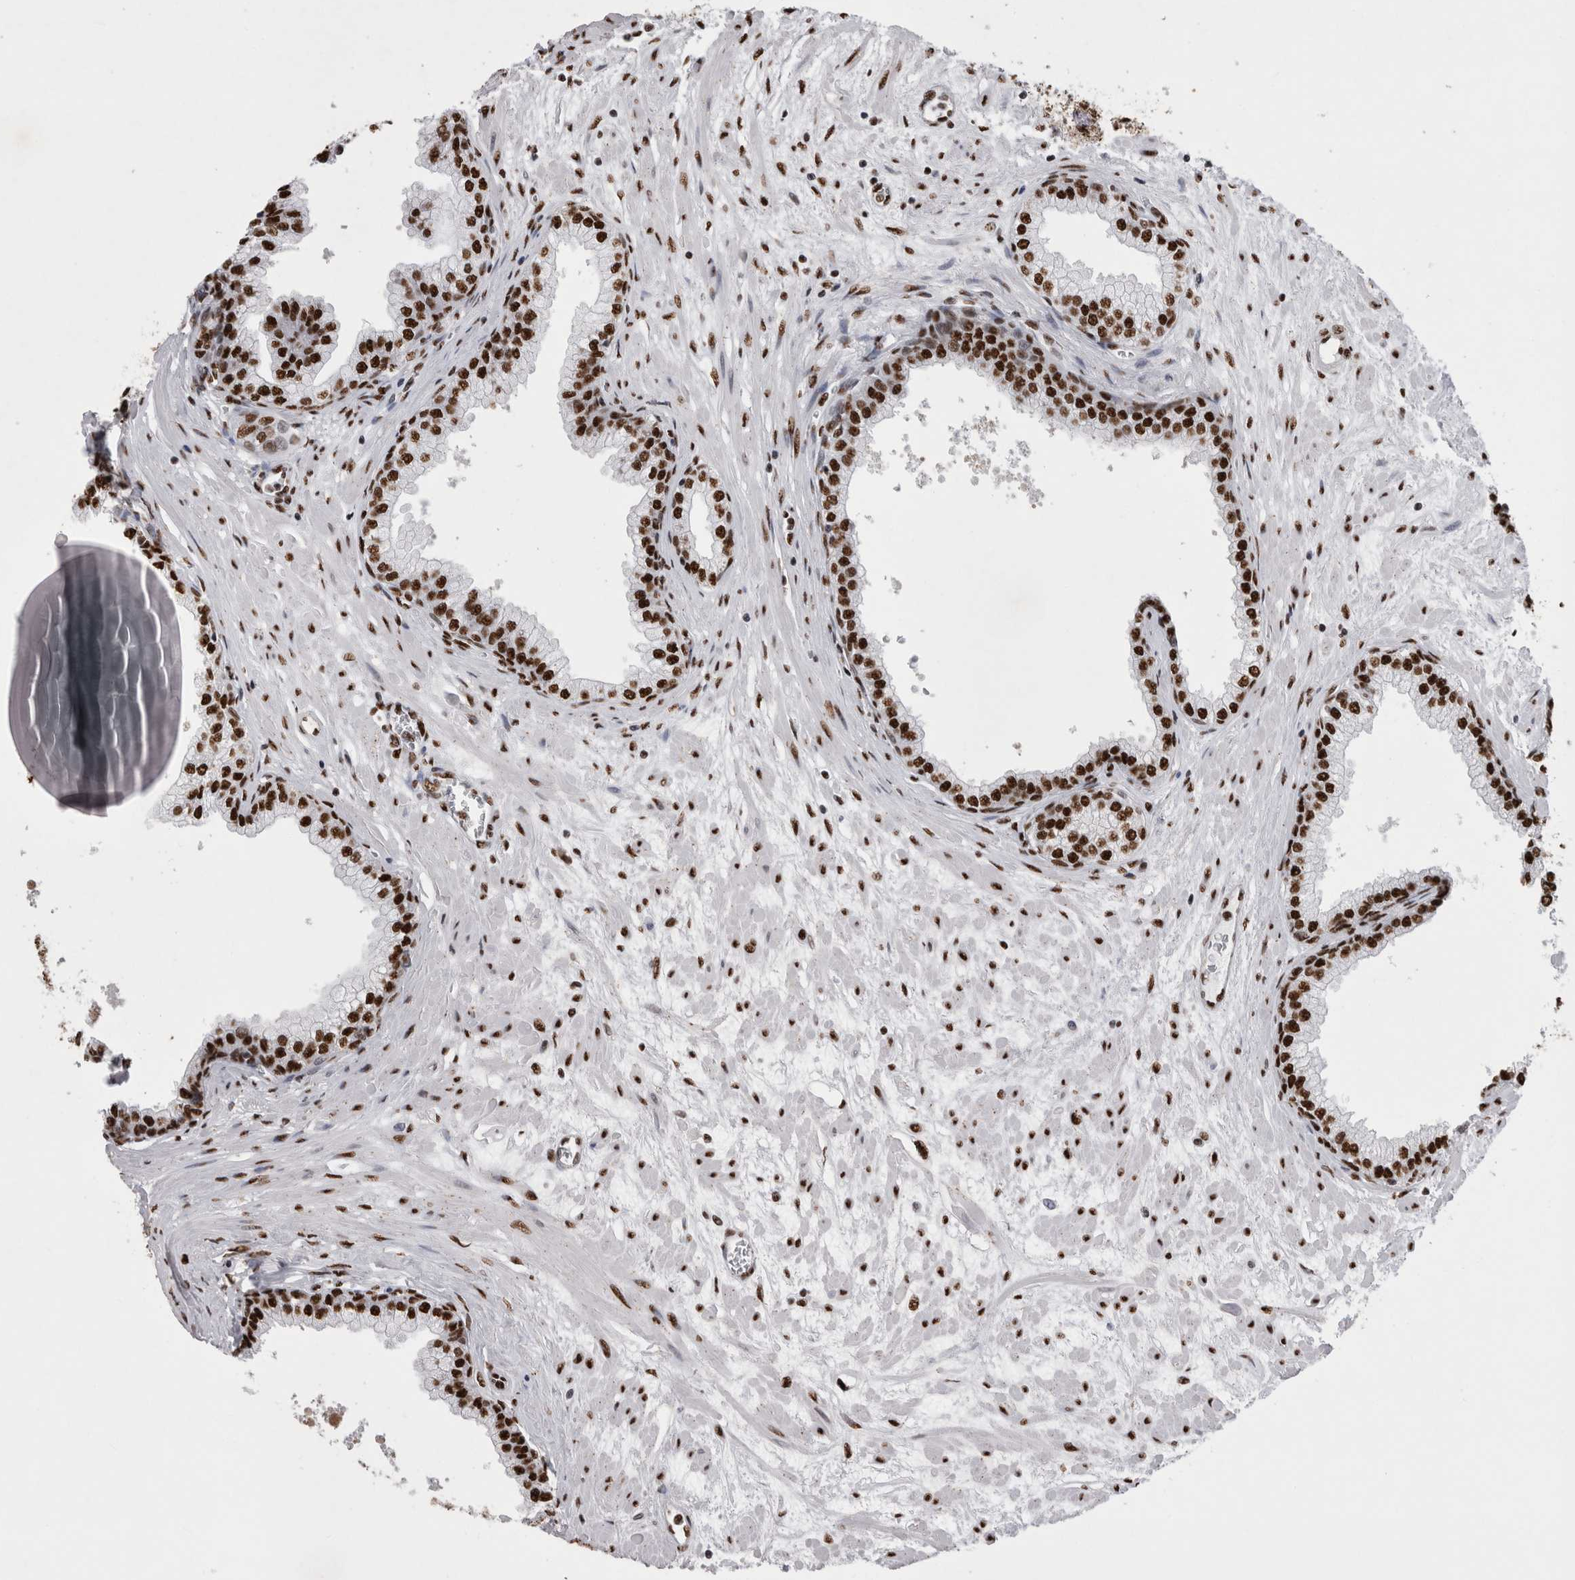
{"staining": {"intensity": "strong", "quantity": ">75%", "location": "nuclear"}, "tissue": "prostate", "cell_type": "Glandular cells", "image_type": "normal", "snomed": [{"axis": "morphology", "description": "Normal tissue, NOS"}, {"axis": "morphology", "description": "Urothelial carcinoma, Low grade"}, {"axis": "topography", "description": "Urinary bladder"}, {"axis": "topography", "description": "Prostate"}], "caption": "The immunohistochemical stain labels strong nuclear expression in glandular cells of benign prostate.", "gene": "ALPK3", "patient": {"sex": "male", "age": 60}}